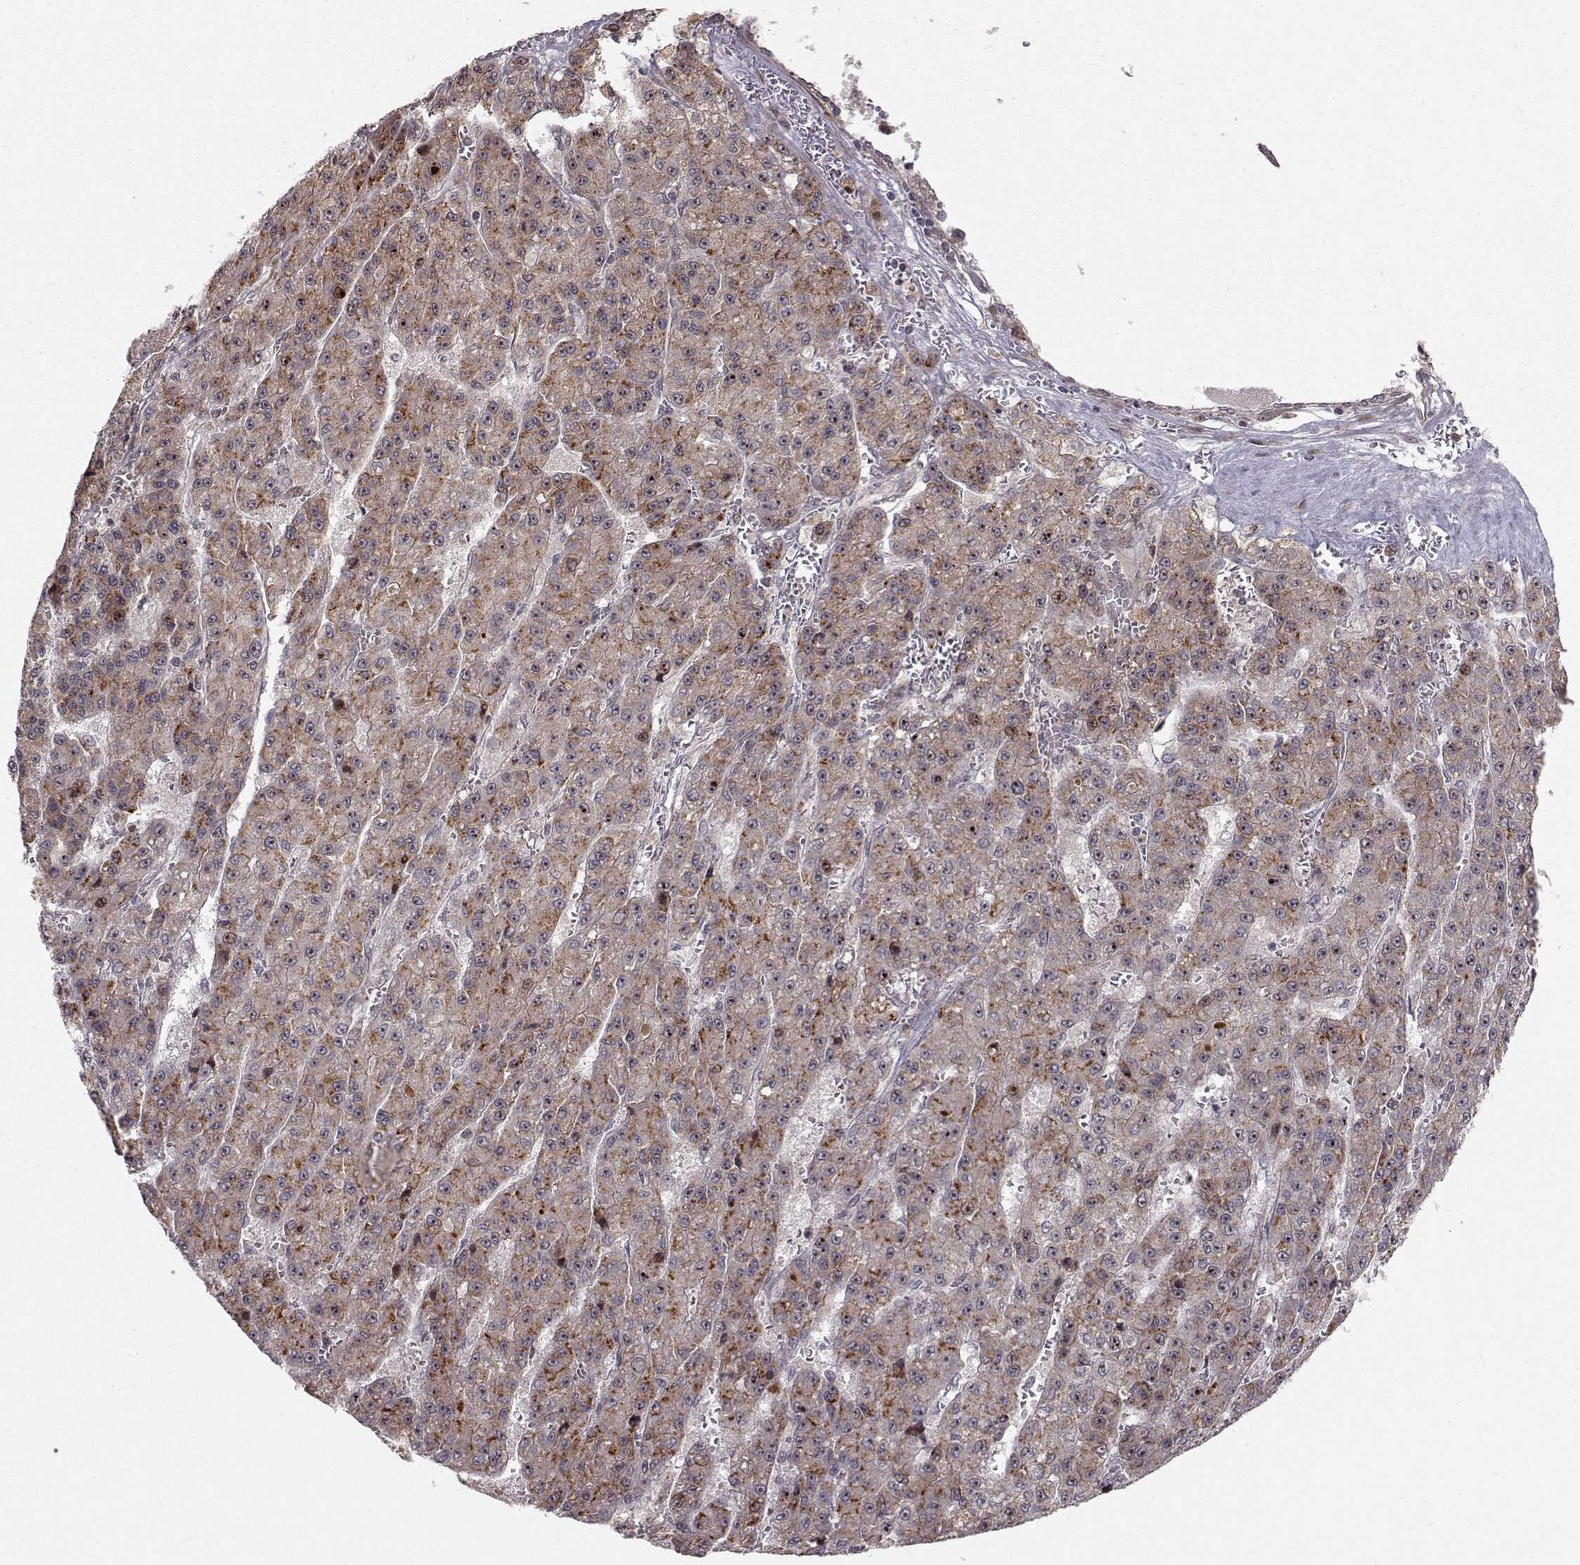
{"staining": {"intensity": "moderate", "quantity": "<25%", "location": "cytoplasmic/membranous"}, "tissue": "liver cancer", "cell_type": "Tumor cells", "image_type": "cancer", "snomed": [{"axis": "morphology", "description": "Carcinoma, Hepatocellular, NOS"}, {"axis": "topography", "description": "Liver"}], "caption": "Immunohistochemical staining of liver cancer demonstrates moderate cytoplasmic/membranous protein expression in about <25% of tumor cells.", "gene": "APC", "patient": {"sex": "male", "age": 70}}